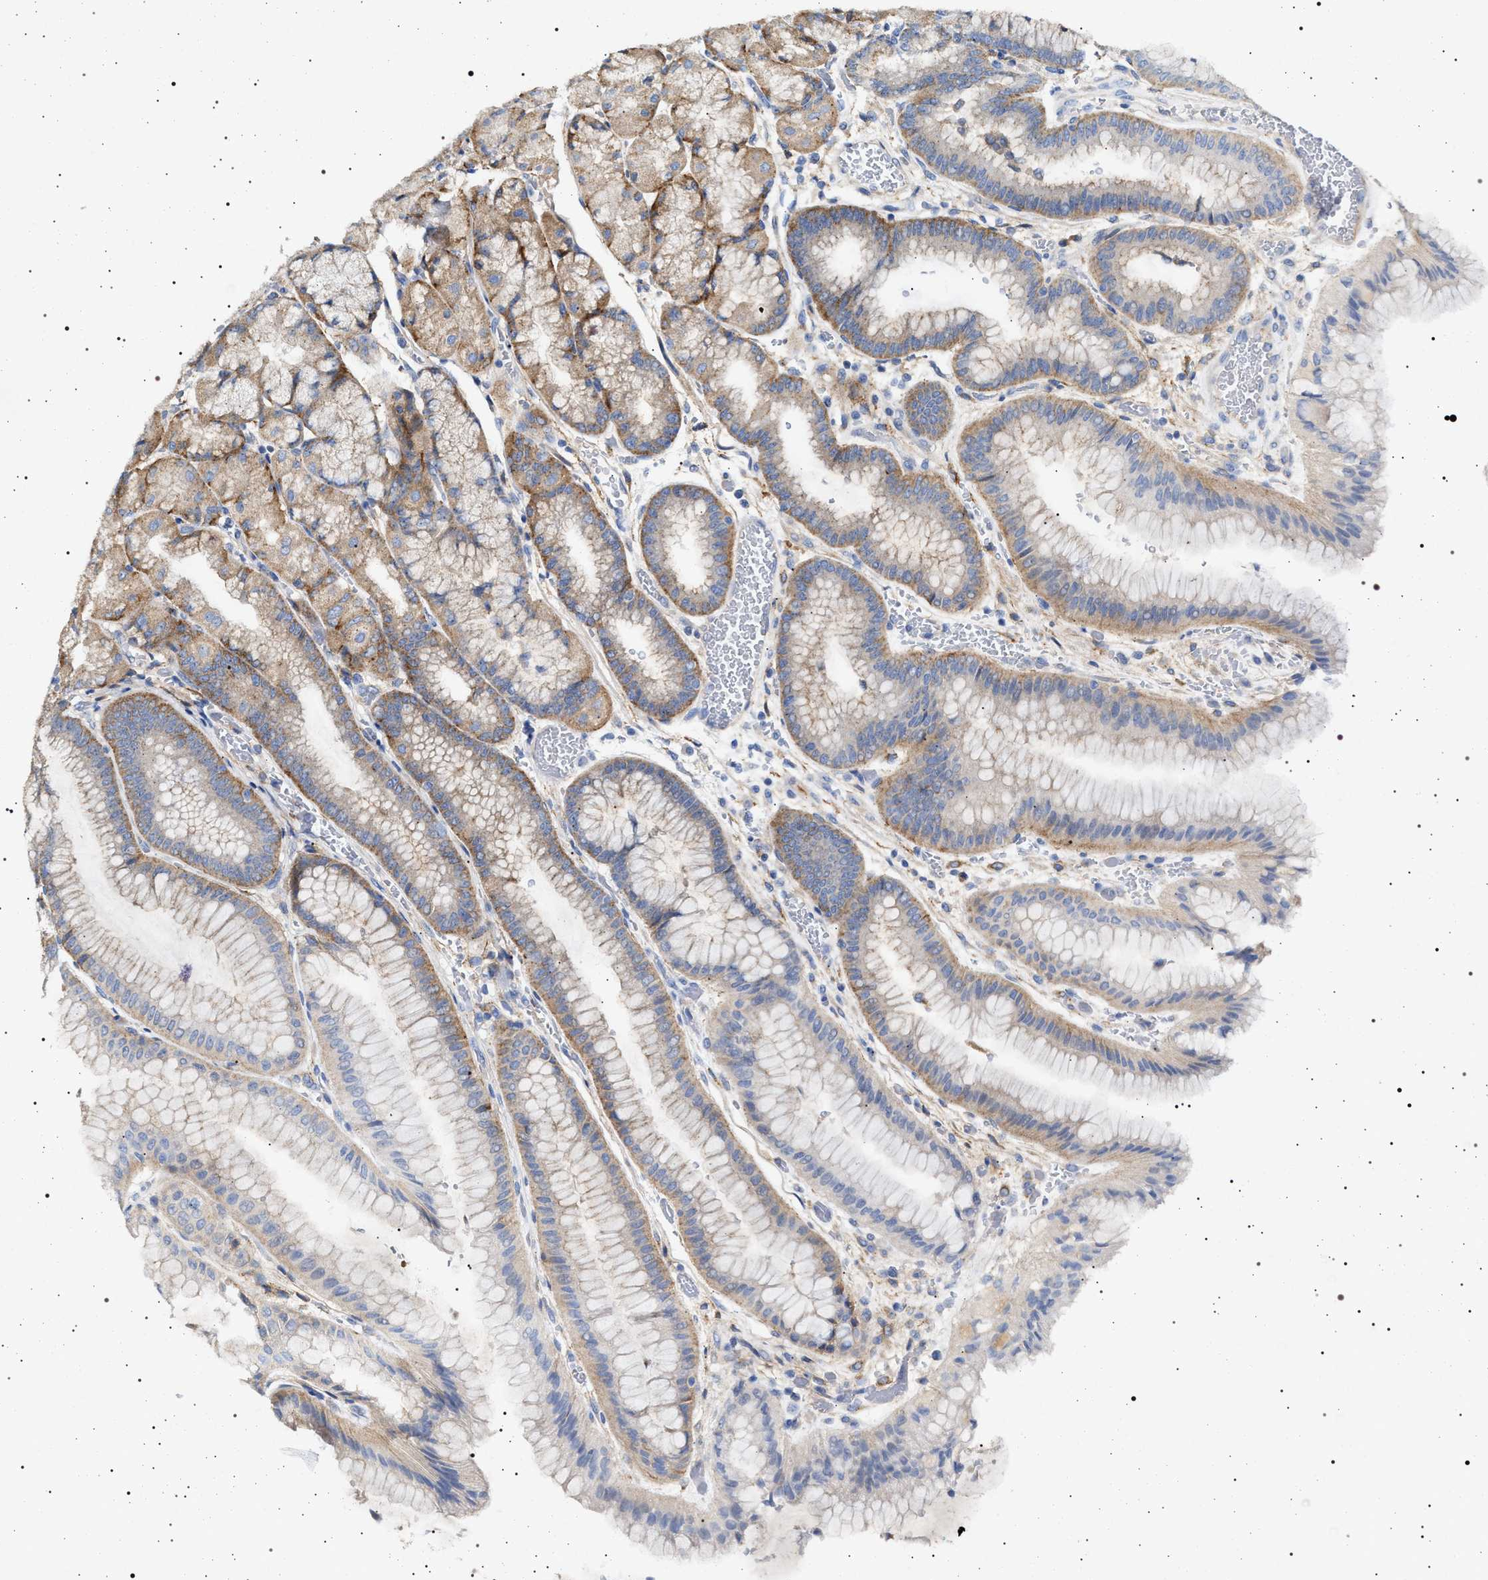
{"staining": {"intensity": "weak", "quantity": ">75%", "location": "cytoplasmic/membranous"}, "tissue": "stomach", "cell_type": "Glandular cells", "image_type": "normal", "snomed": [{"axis": "morphology", "description": "Normal tissue, NOS"}, {"axis": "morphology", "description": "Carcinoid, malignant, NOS"}, {"axis": "topography", "description": "Stomach, upper"}], "caption": "Stomach was stained to show a protein in brown. There is low levels of weak cytoplasmic/membranous expression in approximately >75% of glandular cells. (DAB IHC, brown staining for protein, blue staining for nuclei).", "gene": "NAALADL2", "patient": {"sex": "male", "age": 39}}